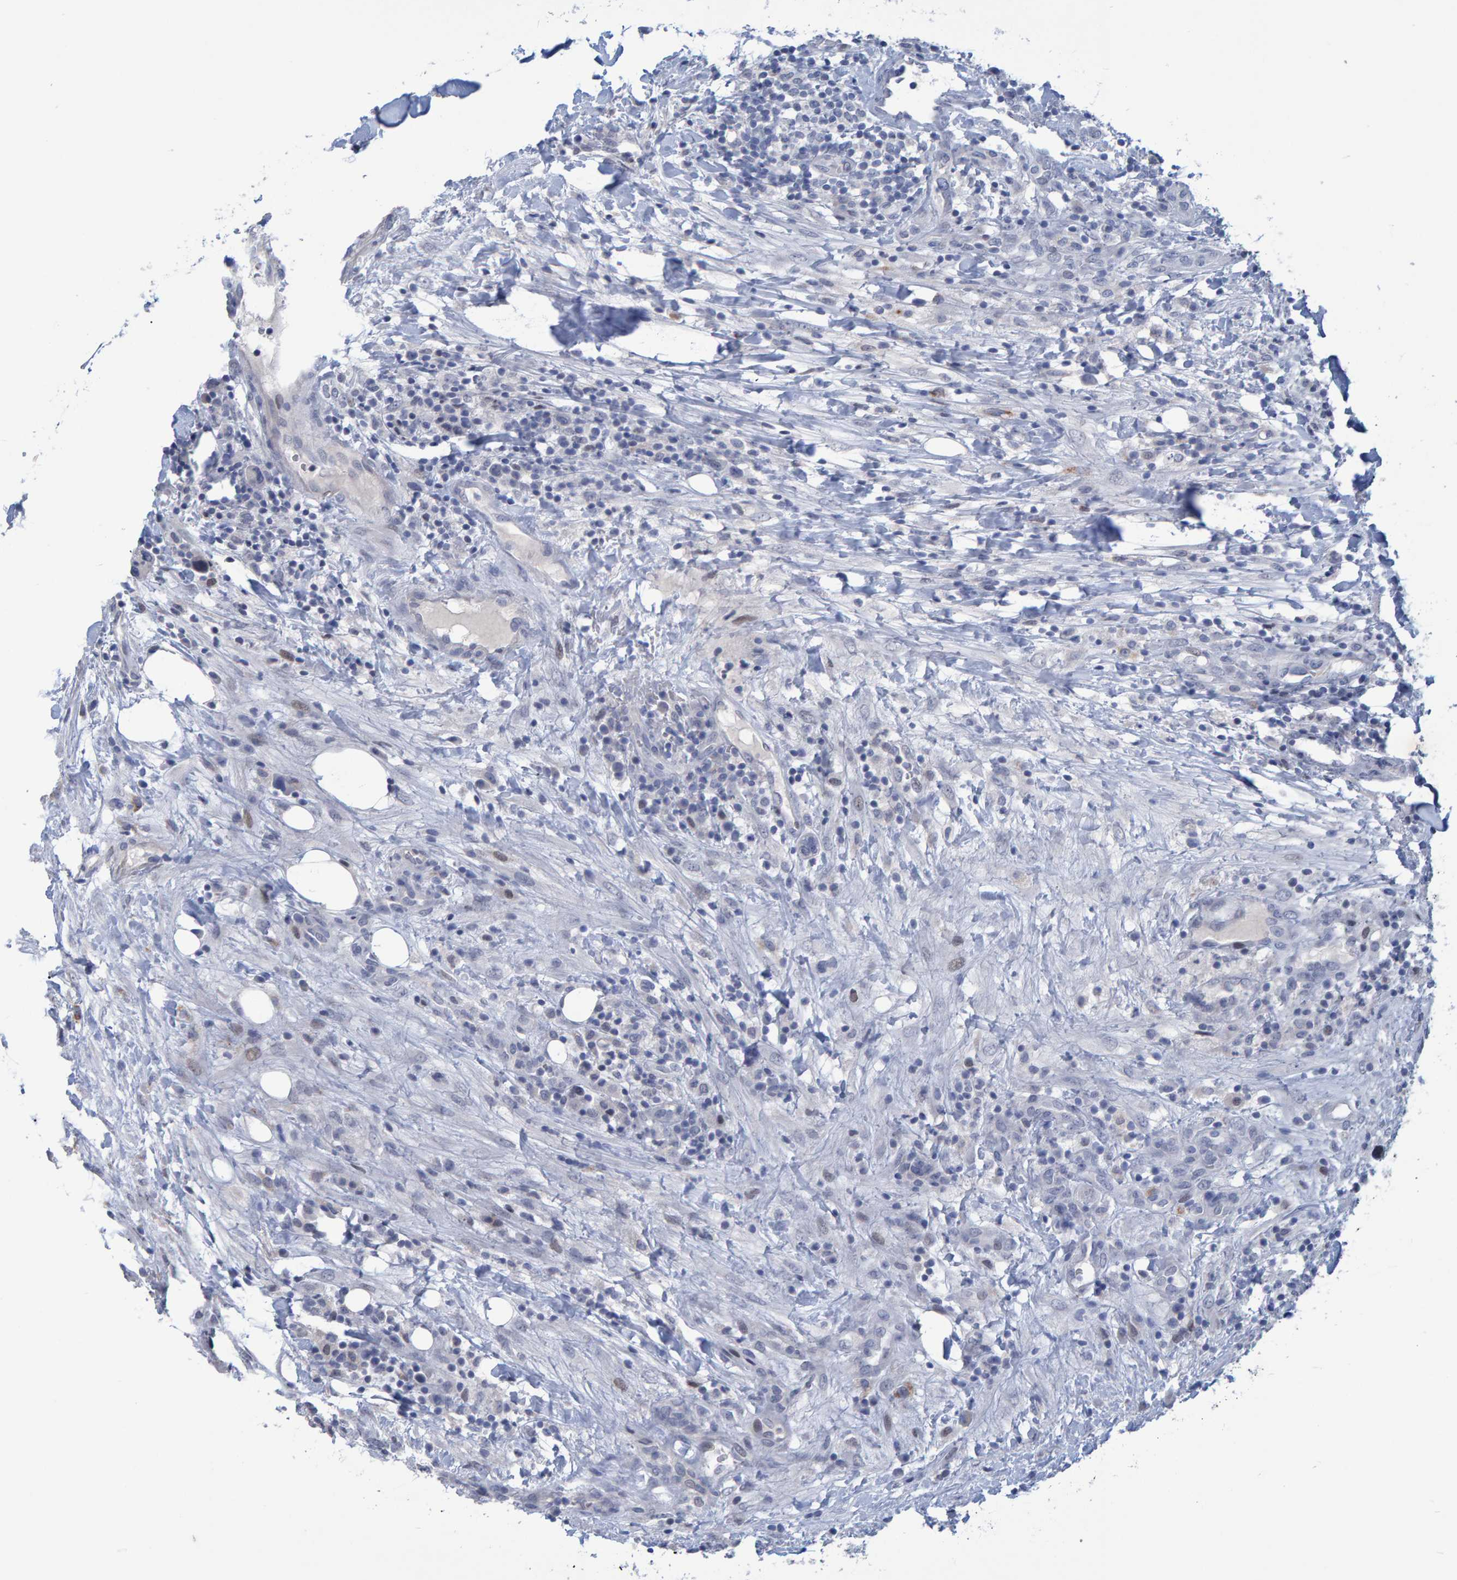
{"staining": {"intensity": "negative", "quantity": "none", "location": "none"}, "tissue": "breast cancer", "cell_type": "Tumor cells", "image_type": "cancer", "snomed": [{"axis": "morphology", "description": "Duct carcinoma"}, {"axis": "topography", "description": "Breast"}], "caption": "Breast infiltrating ductal carcinoma stained for a protein using immunohistochemistry (IHC) exhibits no positivity tumor cells.", "gene": "PROCA1", "patient": {"sex": "female", "age": 37}}